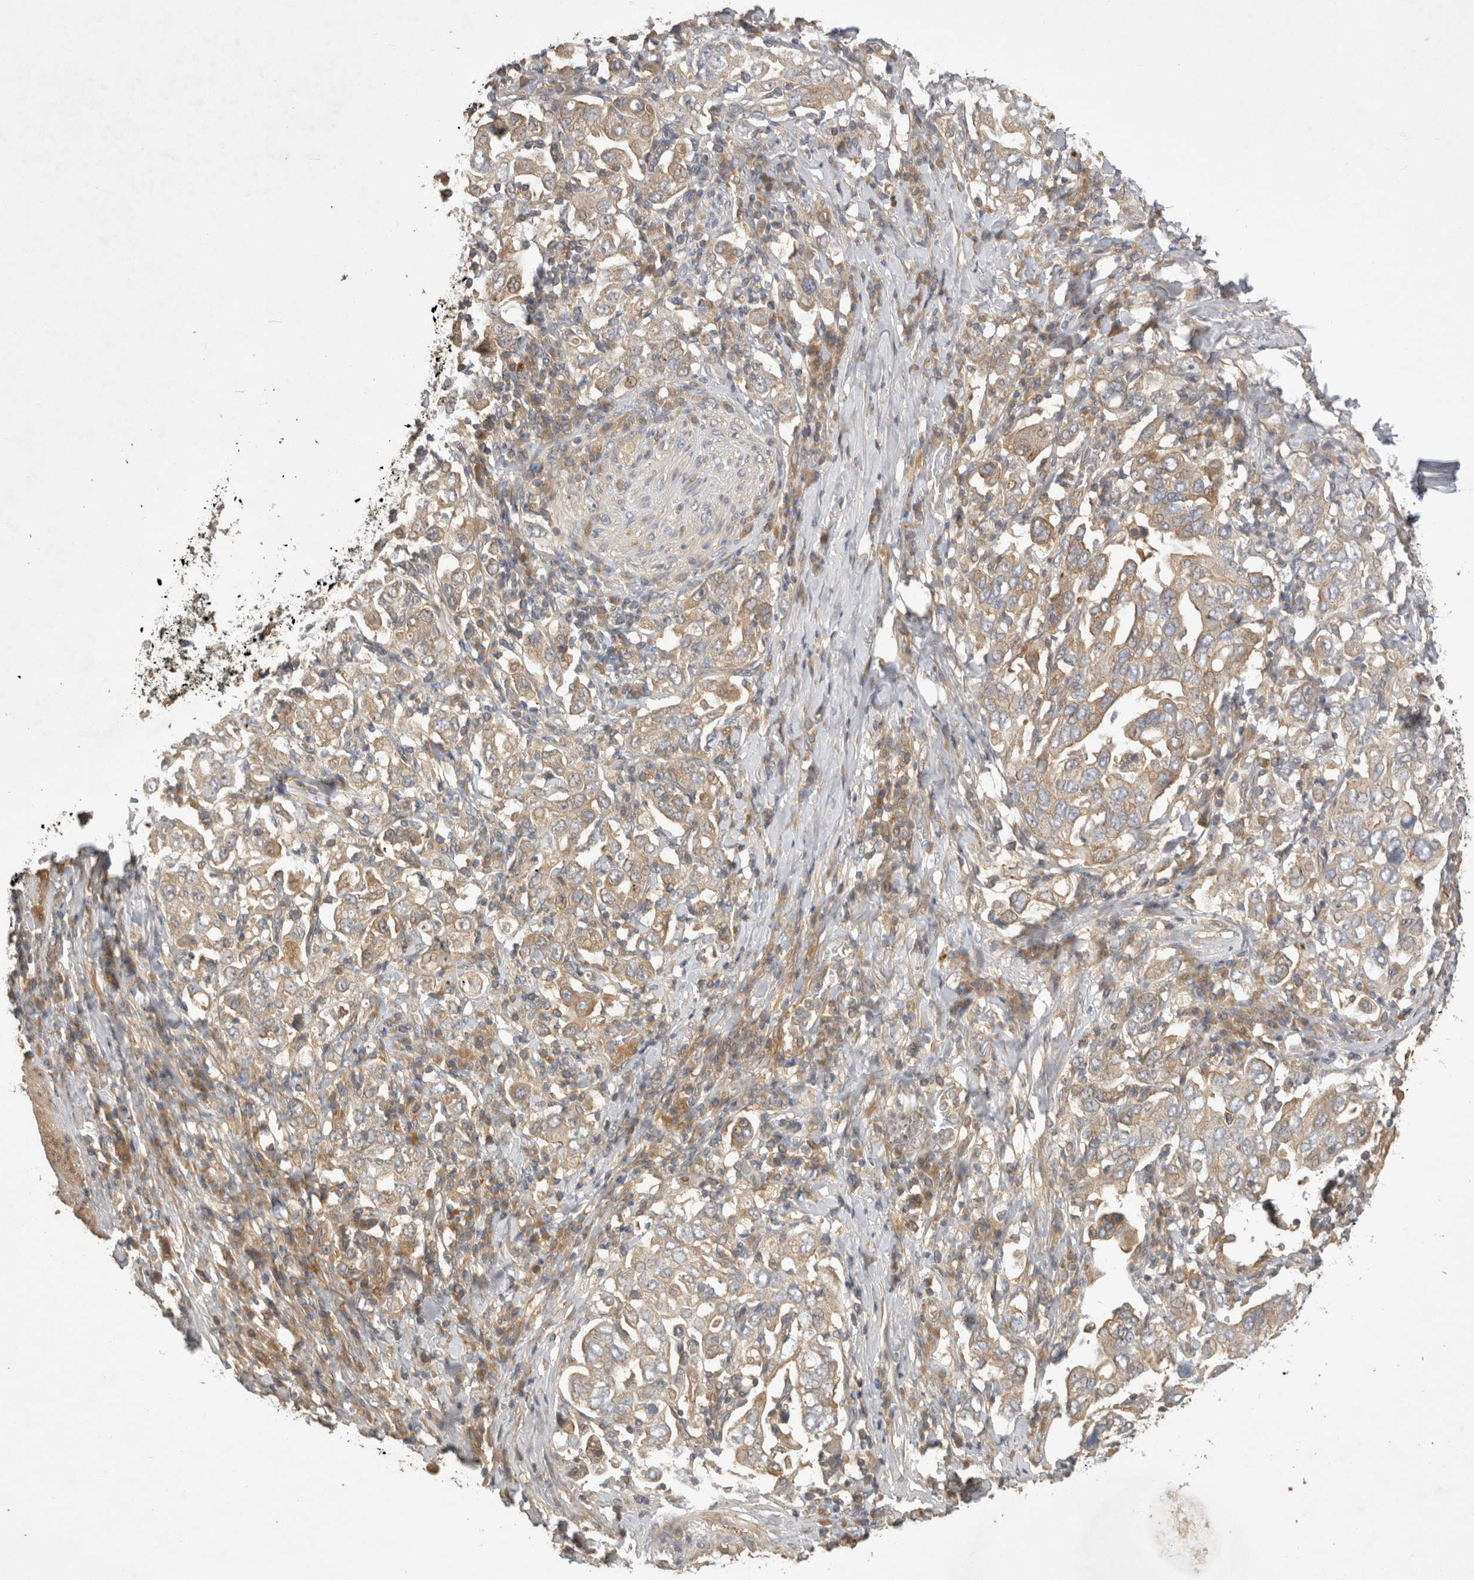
{"staining": {"intensity": "weak", "quantity": "<25%", "location": "cytoplasmic/membranous"}, "tissue": "stomach cancer", "cell_type": "Tumor cells", "image_type": "cancer", "snomed": [{"axis": "morphology", "description": "Adenocarcinoma, NOS"}, {"axis": "topography", "description": "Stomach, upper"}], "caption": "The immunohistochemistry (IHC) micrograph has no significant expression in tumor cells of stomach cancer (adenocarcinoma) tissue.", "gene": "PPP1R42", "patient": {"sex": "male", "age": 62}}